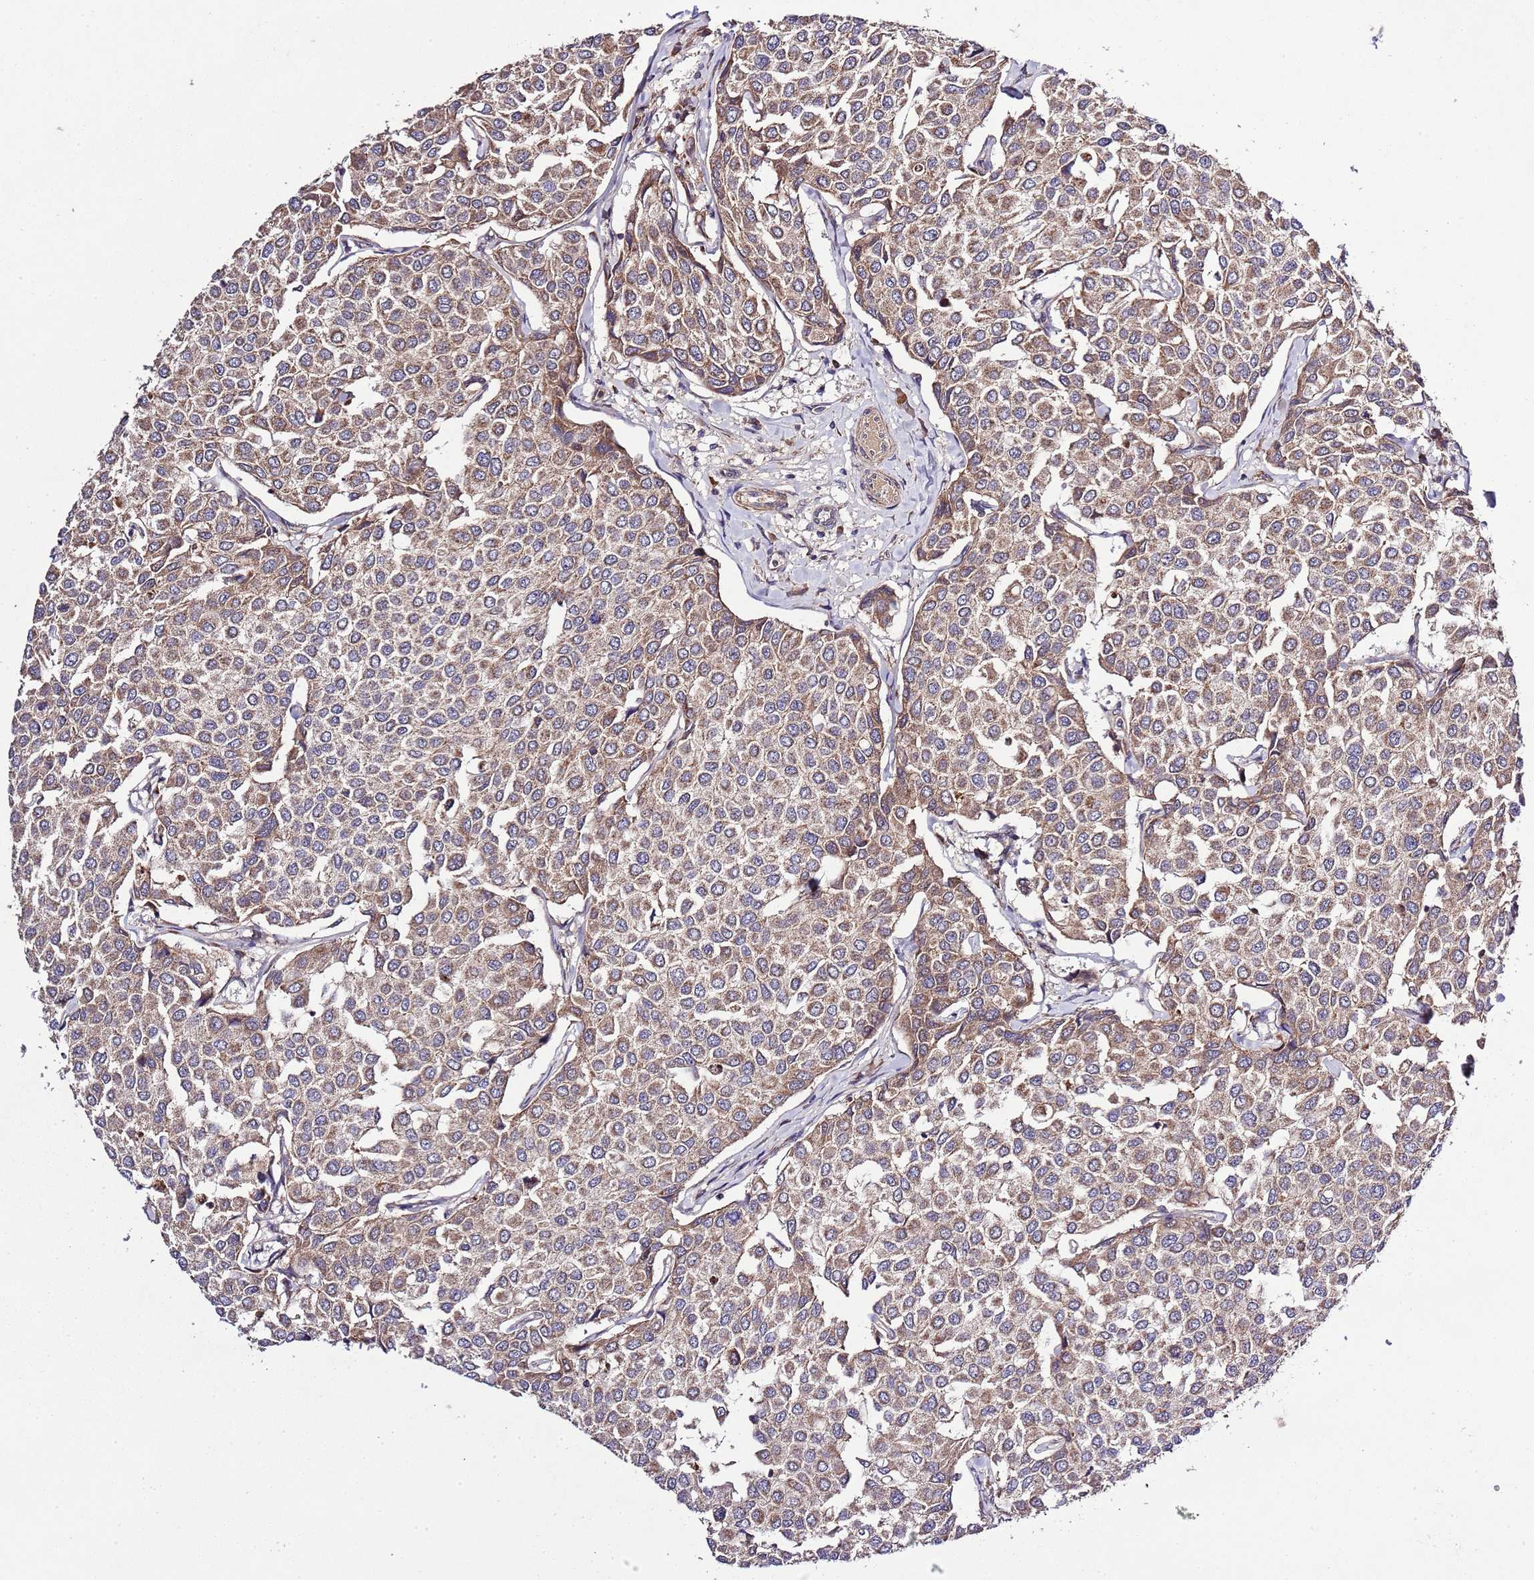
{"staining": {"intensity": "moderate", "quantity": ">75%", "location": "cytoplasmic/membranous"}, "tissue": "breast cancer", "cell_type": "Tumor cells", "image_type": "cancer", "snomed": [{"axis": "morphology", "description": "Duct carcinoma"}, {"axis": "topography", "description": "Breast"}], "caption": "Immunohistochemistry of invasive ductal carcinoma (breast) exhibits medium levels of moderate cytoplasmic/membranous positivity in about >75% of tumor cells.", "gene": "MFNG", "patient": {"sex": "female", "age": 55}}